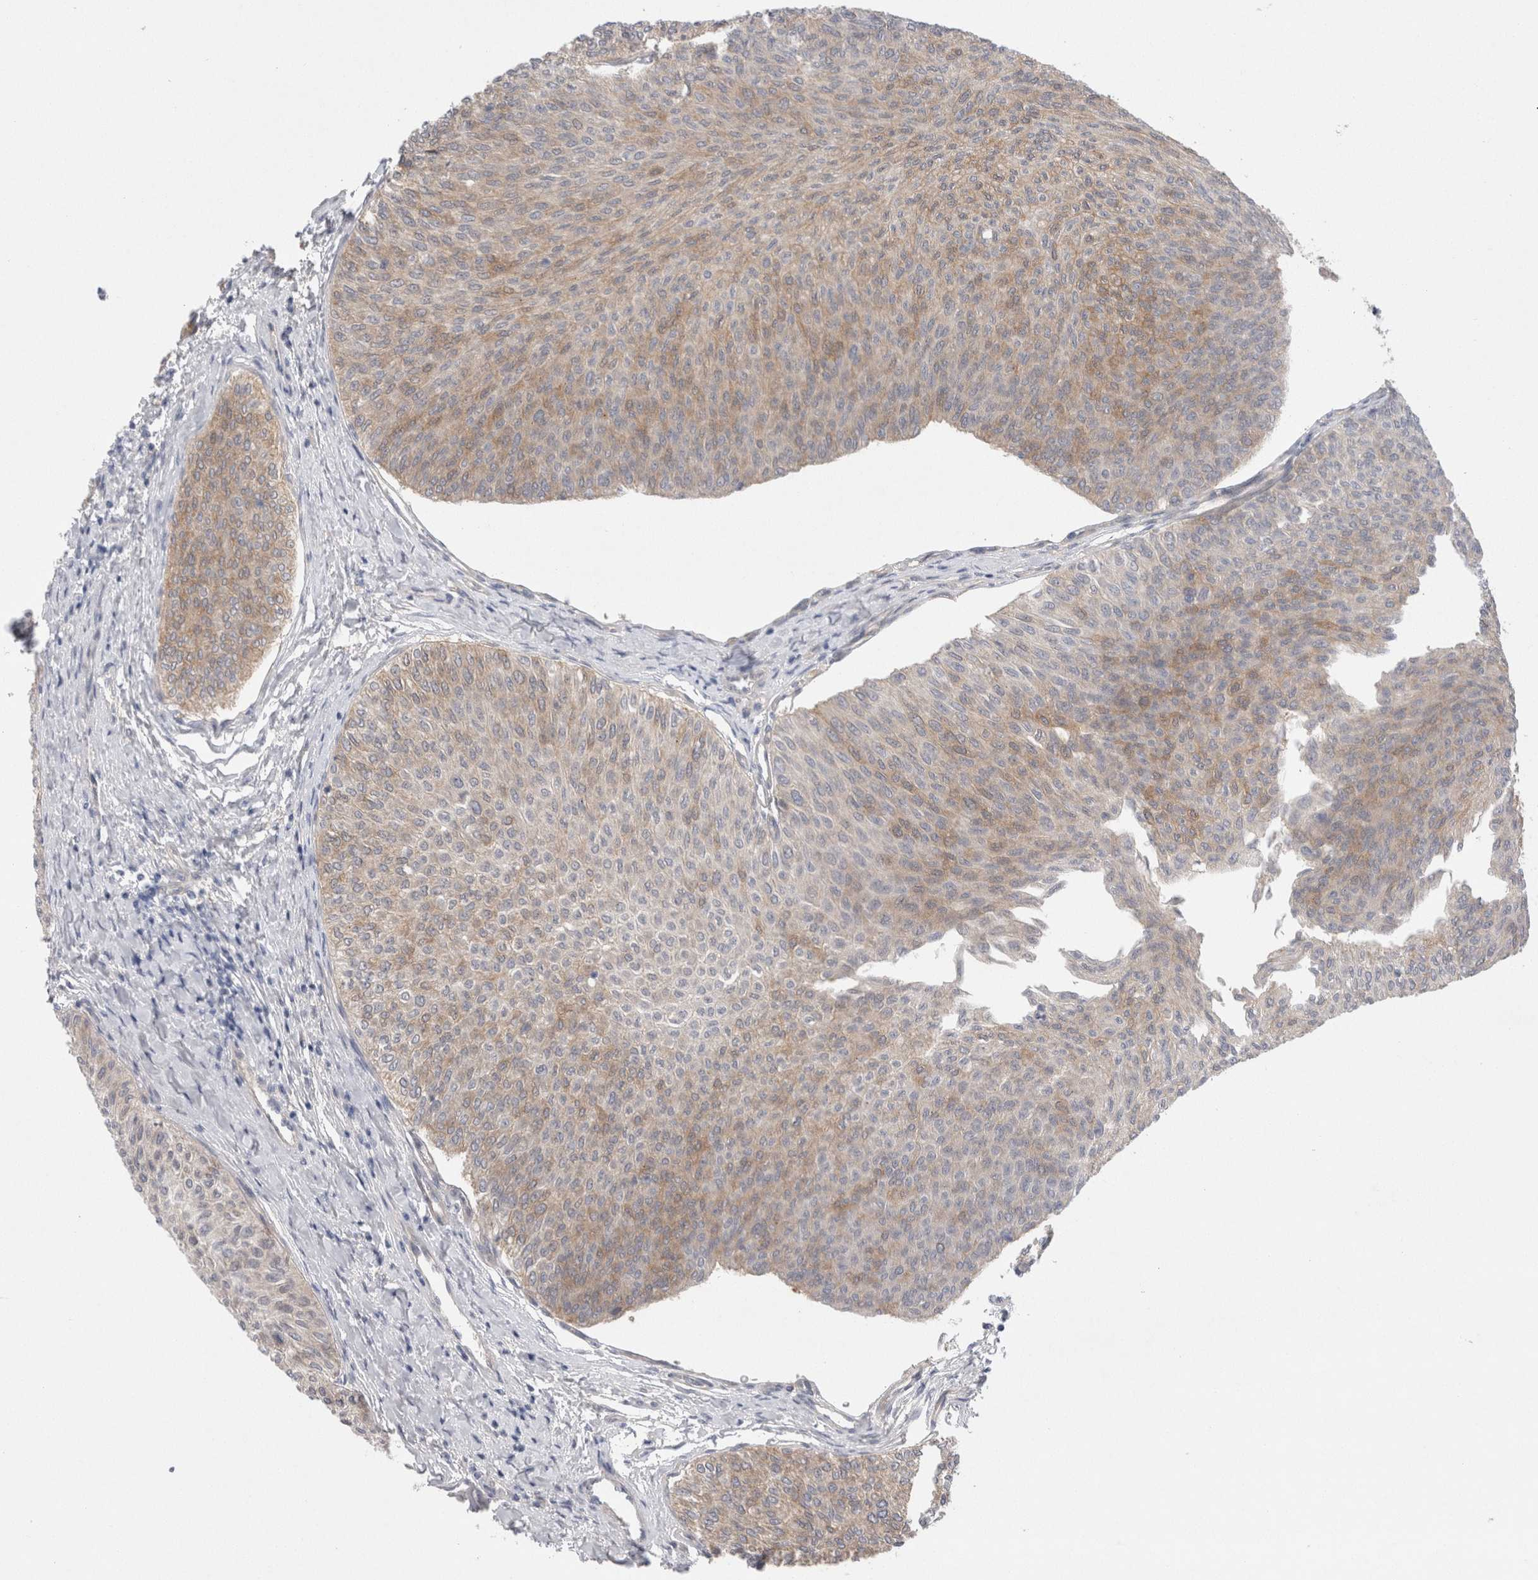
{"staining": {"intensity": "moderate", "quantity": "<25%", "location": "cytoplasmic/membranous"}, "tissue": "urothelial cancer", "cell_type": "Tumor cells", "image_type": "cancer", "snomed": [{"axis": "morphology", "description": "Urothelial carcinoma, Low grade"}, {"axis": "topography", "description": "Urinary bladder"}], "caption": "Protein staining of urothelial cancer tissue exhibits moderate cytoplasmic/membranous positivity in approximately <25% of tumor cells. (Stains: DAB in brown, nuclei in blue, Microscopy: brightfield microscopy at high magnification).", "gene": "WIPF2", "patient": {"sex": "male", "age": 78}}